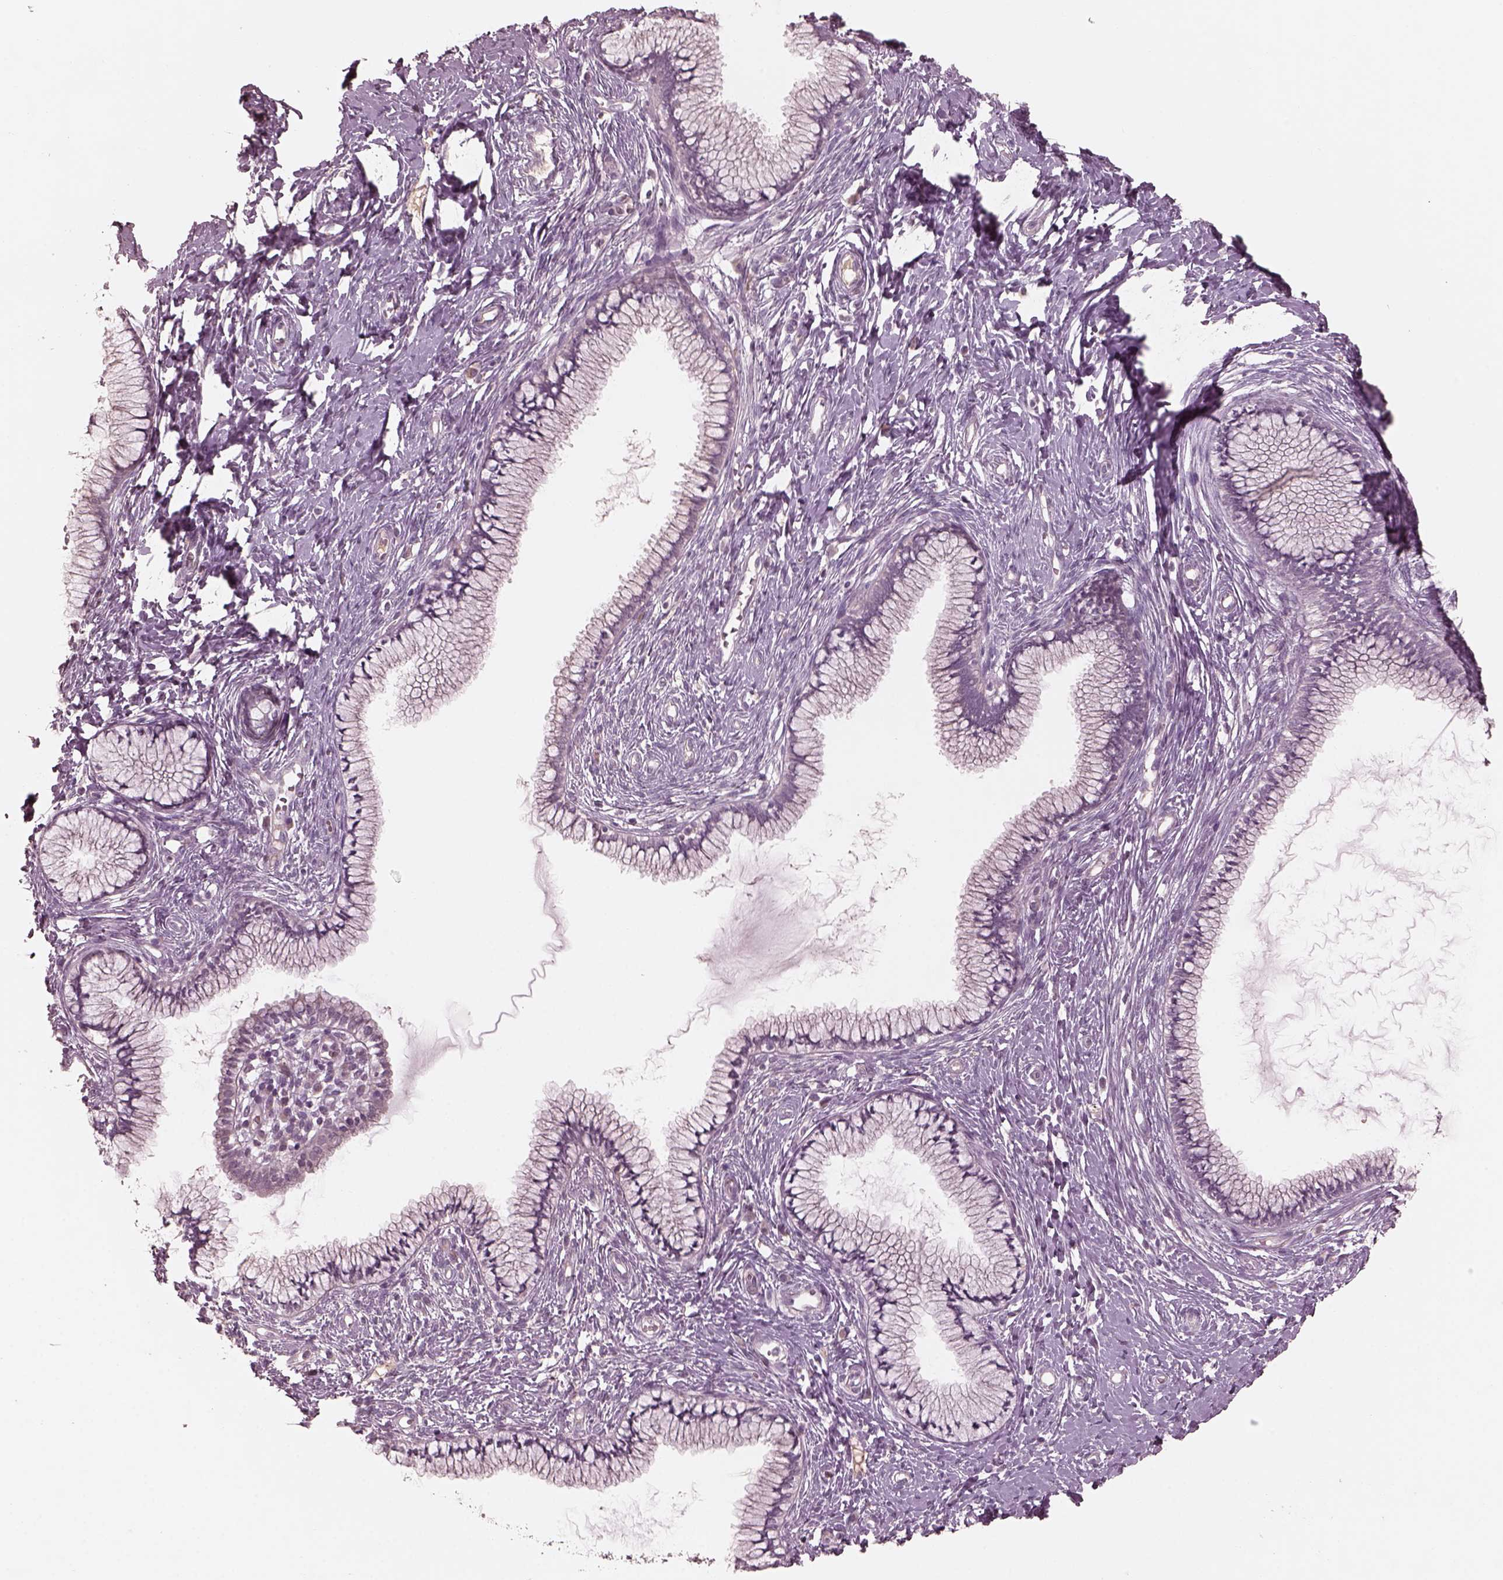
{"staining": {"intensity": "negative", "quantity": "none", "location": "none"}, "tissue": "cervix", "cell_type": "Glandular cells", "image_type": "normal", "snomed": [{"axis": "morphology", "description": "Normal tissue, NOS"}, {"axis": "topography", "description": "Cervix"}], "caption": "Immunohistochemistry of unremarkable human cervix exhibits no expression in glandular cells.", "gene": "VWA5B1", "patient": {"sex": "female", "age": 40}}